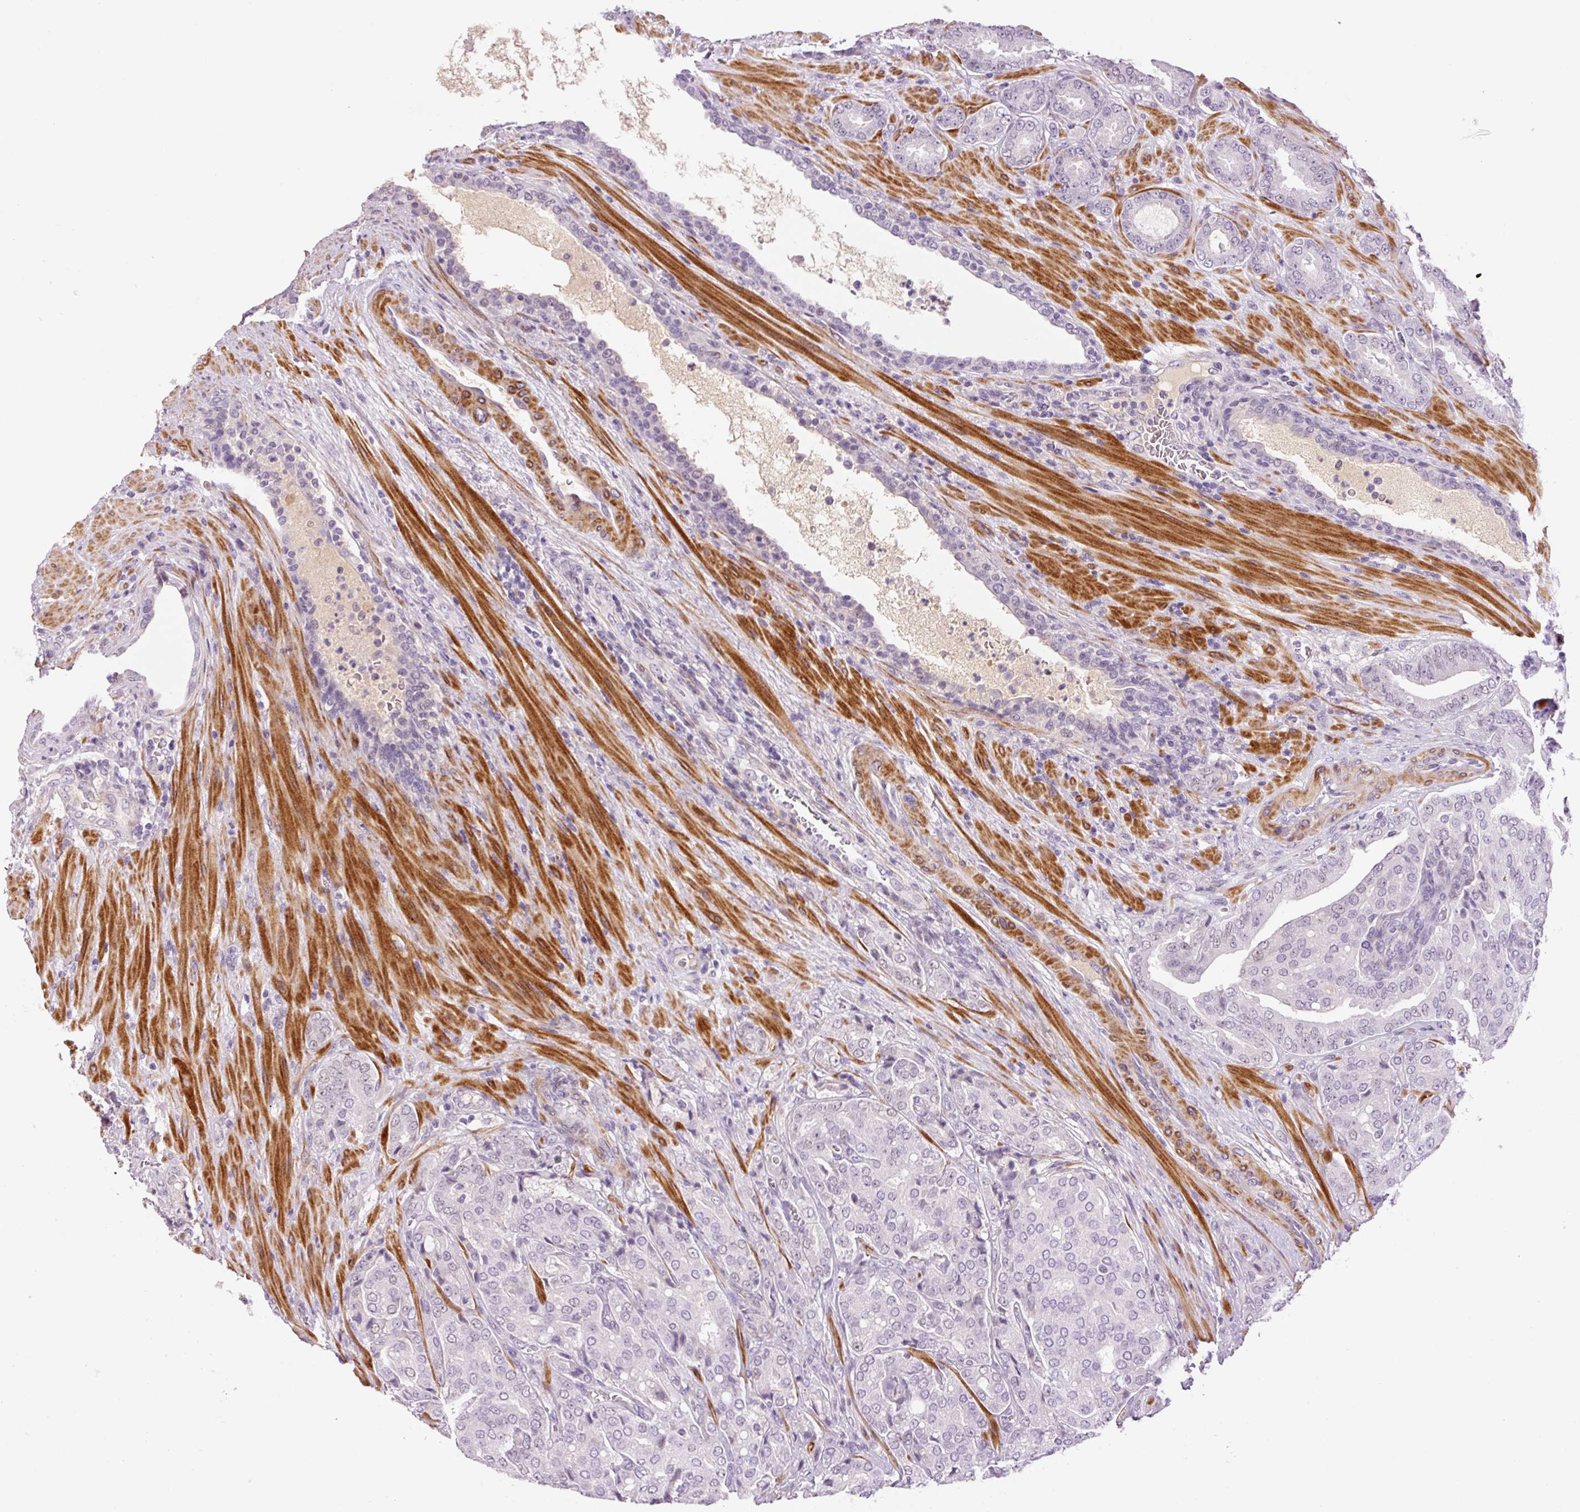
{"staining": {"intensity": "negative", "quantity": "none", "location": "none"}, "tissue": "prostate cancer", "cell_type": "Tumor cells", "image_type": "cancer", "snomed": [{"axis": "morphology", "description": "Adenocarcinoma, High grade"}, {"axis": "topography", "description": "Prostate"}], "caption": "Tumor cells are negative for protein expression in human adenocarcinoma (high-grade) (prostate). (DAB immunohistochemistry (IHC), high magnification).", "gene": "HNF1A", "patient": {"sex": "male", "age": 68}}